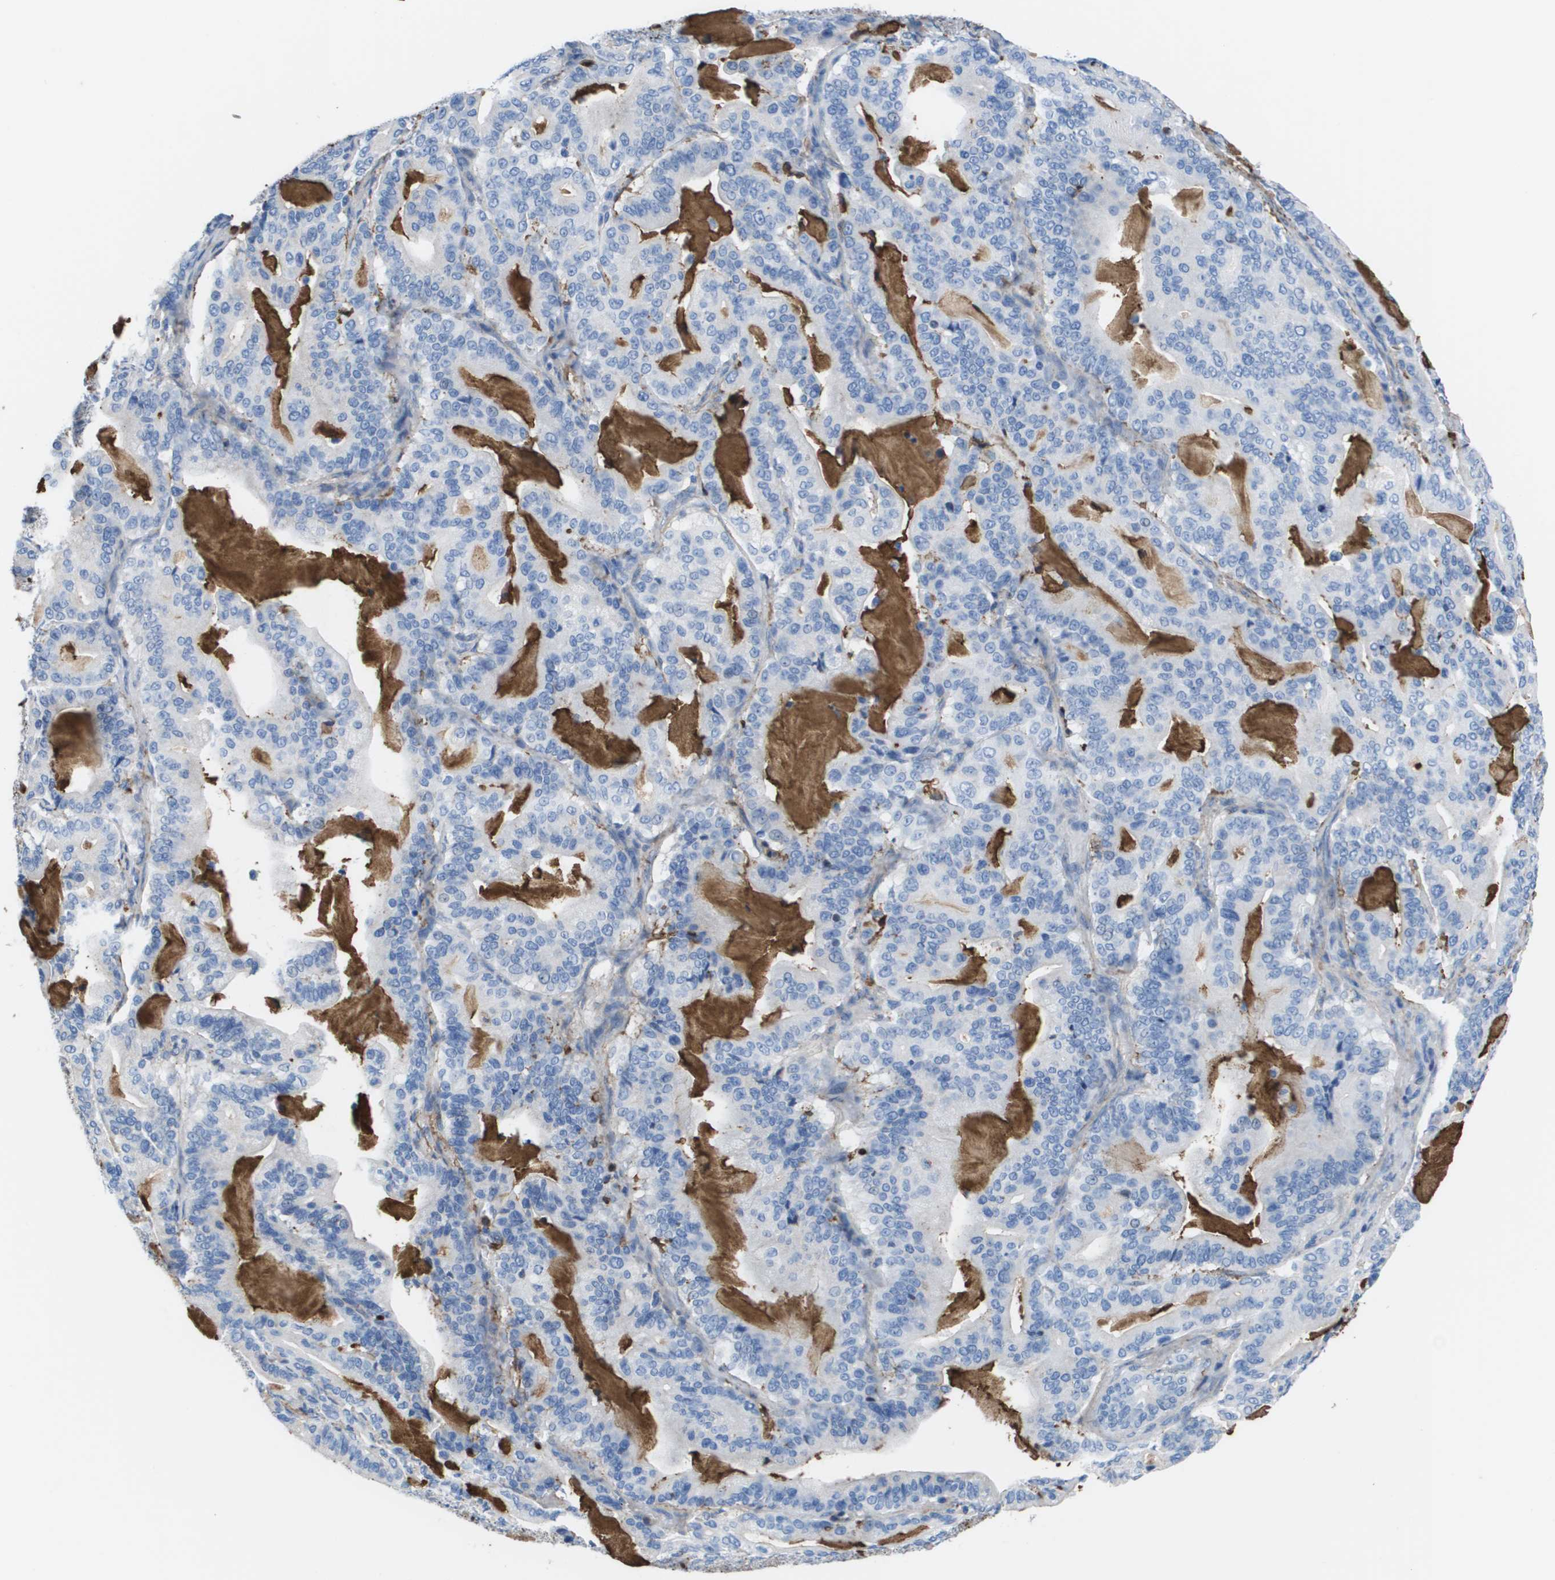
{"staining": {"intensity": "negative", "quantity": "none", "location": "none"}, "tissue": "pancreatic cancer", "cell_type": "Tumor cells", "image_type": "cancer", "snomed": [{"axis": "morphology", "description": "Adenocarcinoma, NOS"}, {"axis": "topography", "description": "Pancreas"}], "caption": "Immunohistochemistry (IHC) of human pancreatic cancer (adenocarcinoma) displays no positivity in tumor cells.", "gene": "VTN", "patient": {"sex": "male", "age": 63}}